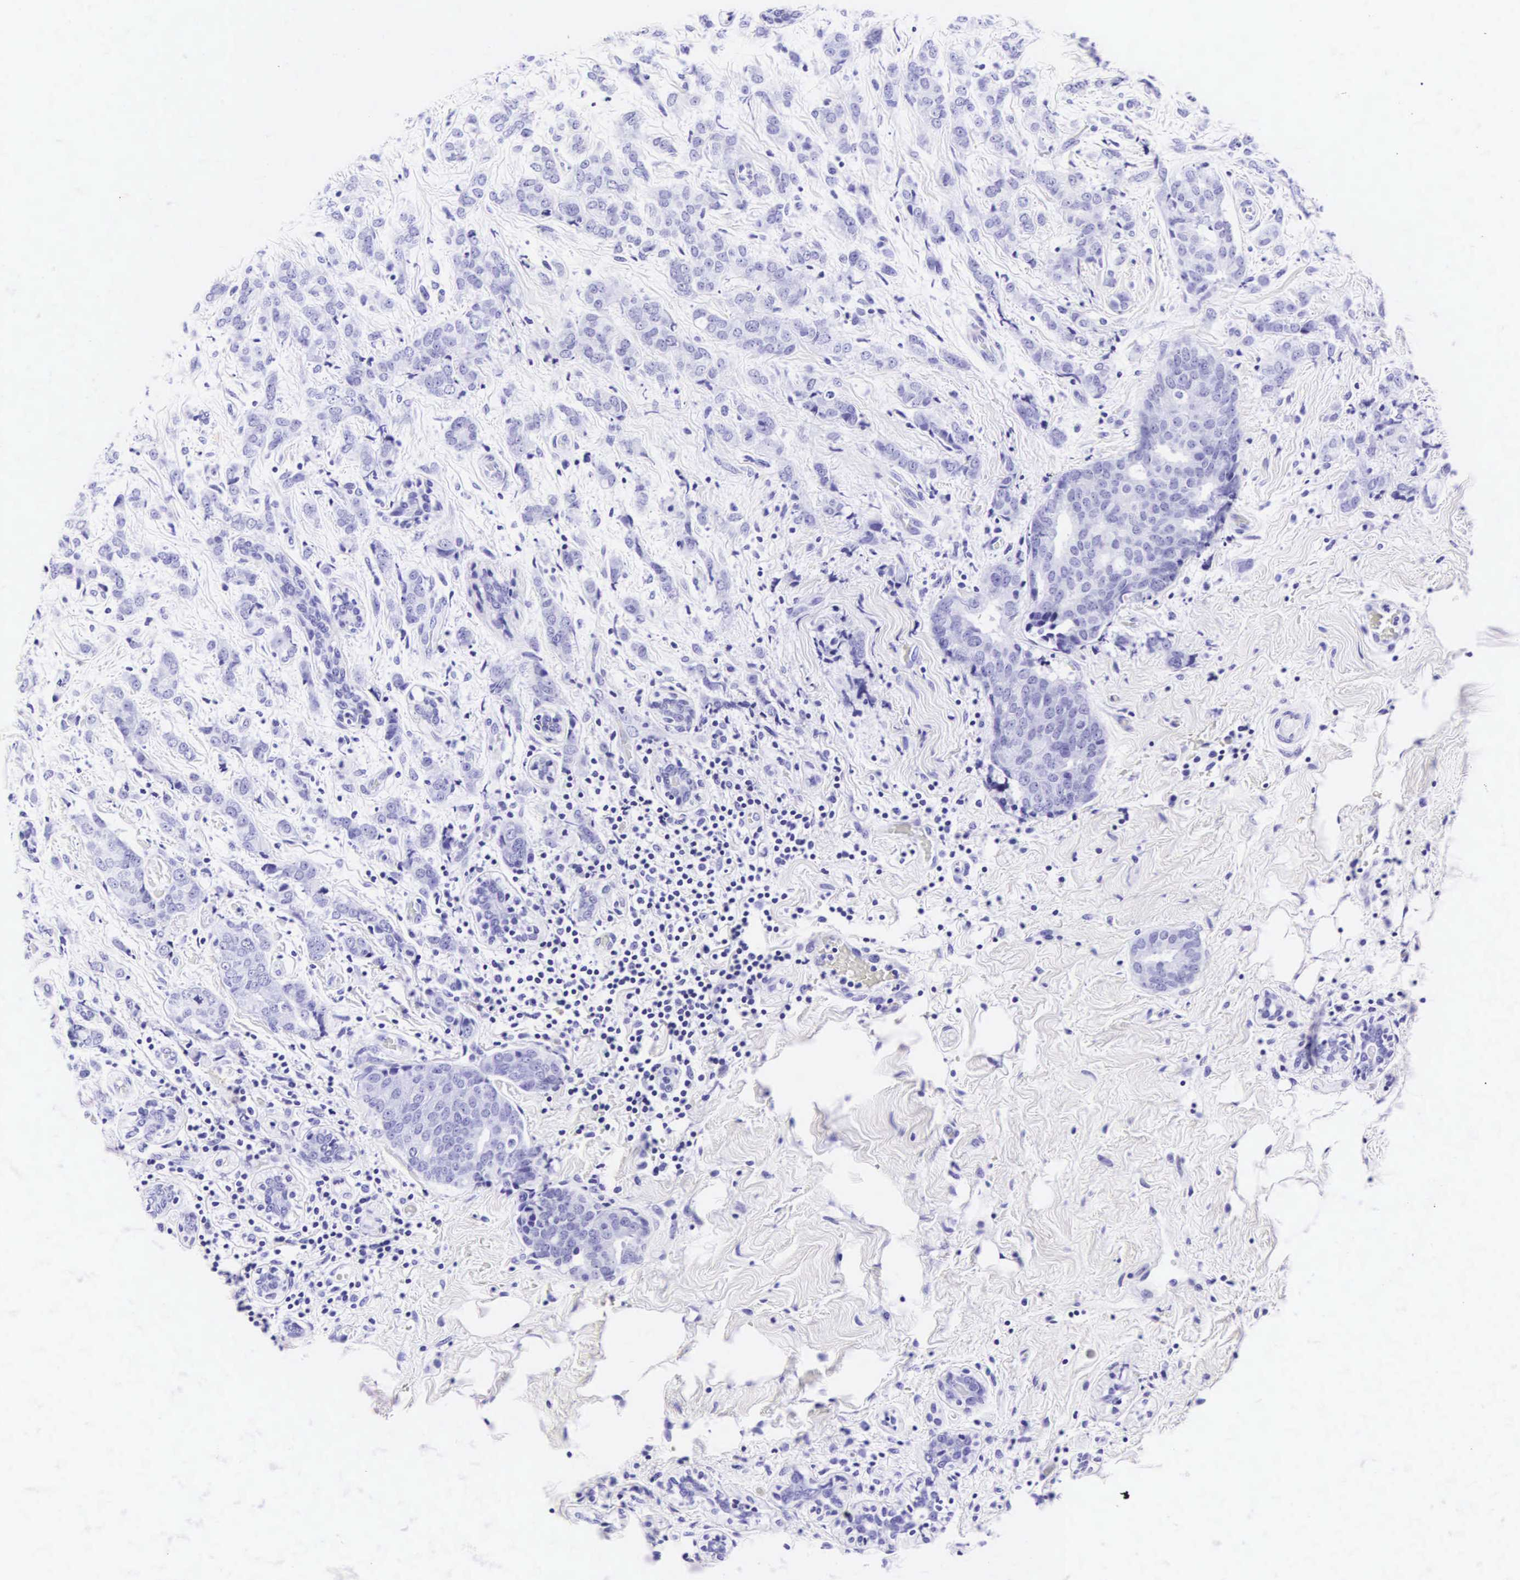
{"staining": {"intensity": "negative", "quantity": "none", "location": "none"}, "tissue": "breast cancer", "cell_type": "Tumor cells", "image_type": "cancer", "snomed": [{"axis": "morphology", "description": "Duct carcinoma"}, {"axis": "topography", "description": "Breast"}], "caption": "Micrograph shows no significant protein expression in tumor cells of breast cancer (intraductal carcinoma).", "gene": "CD1A", "patient": {"sex": "female", "age": 53}}